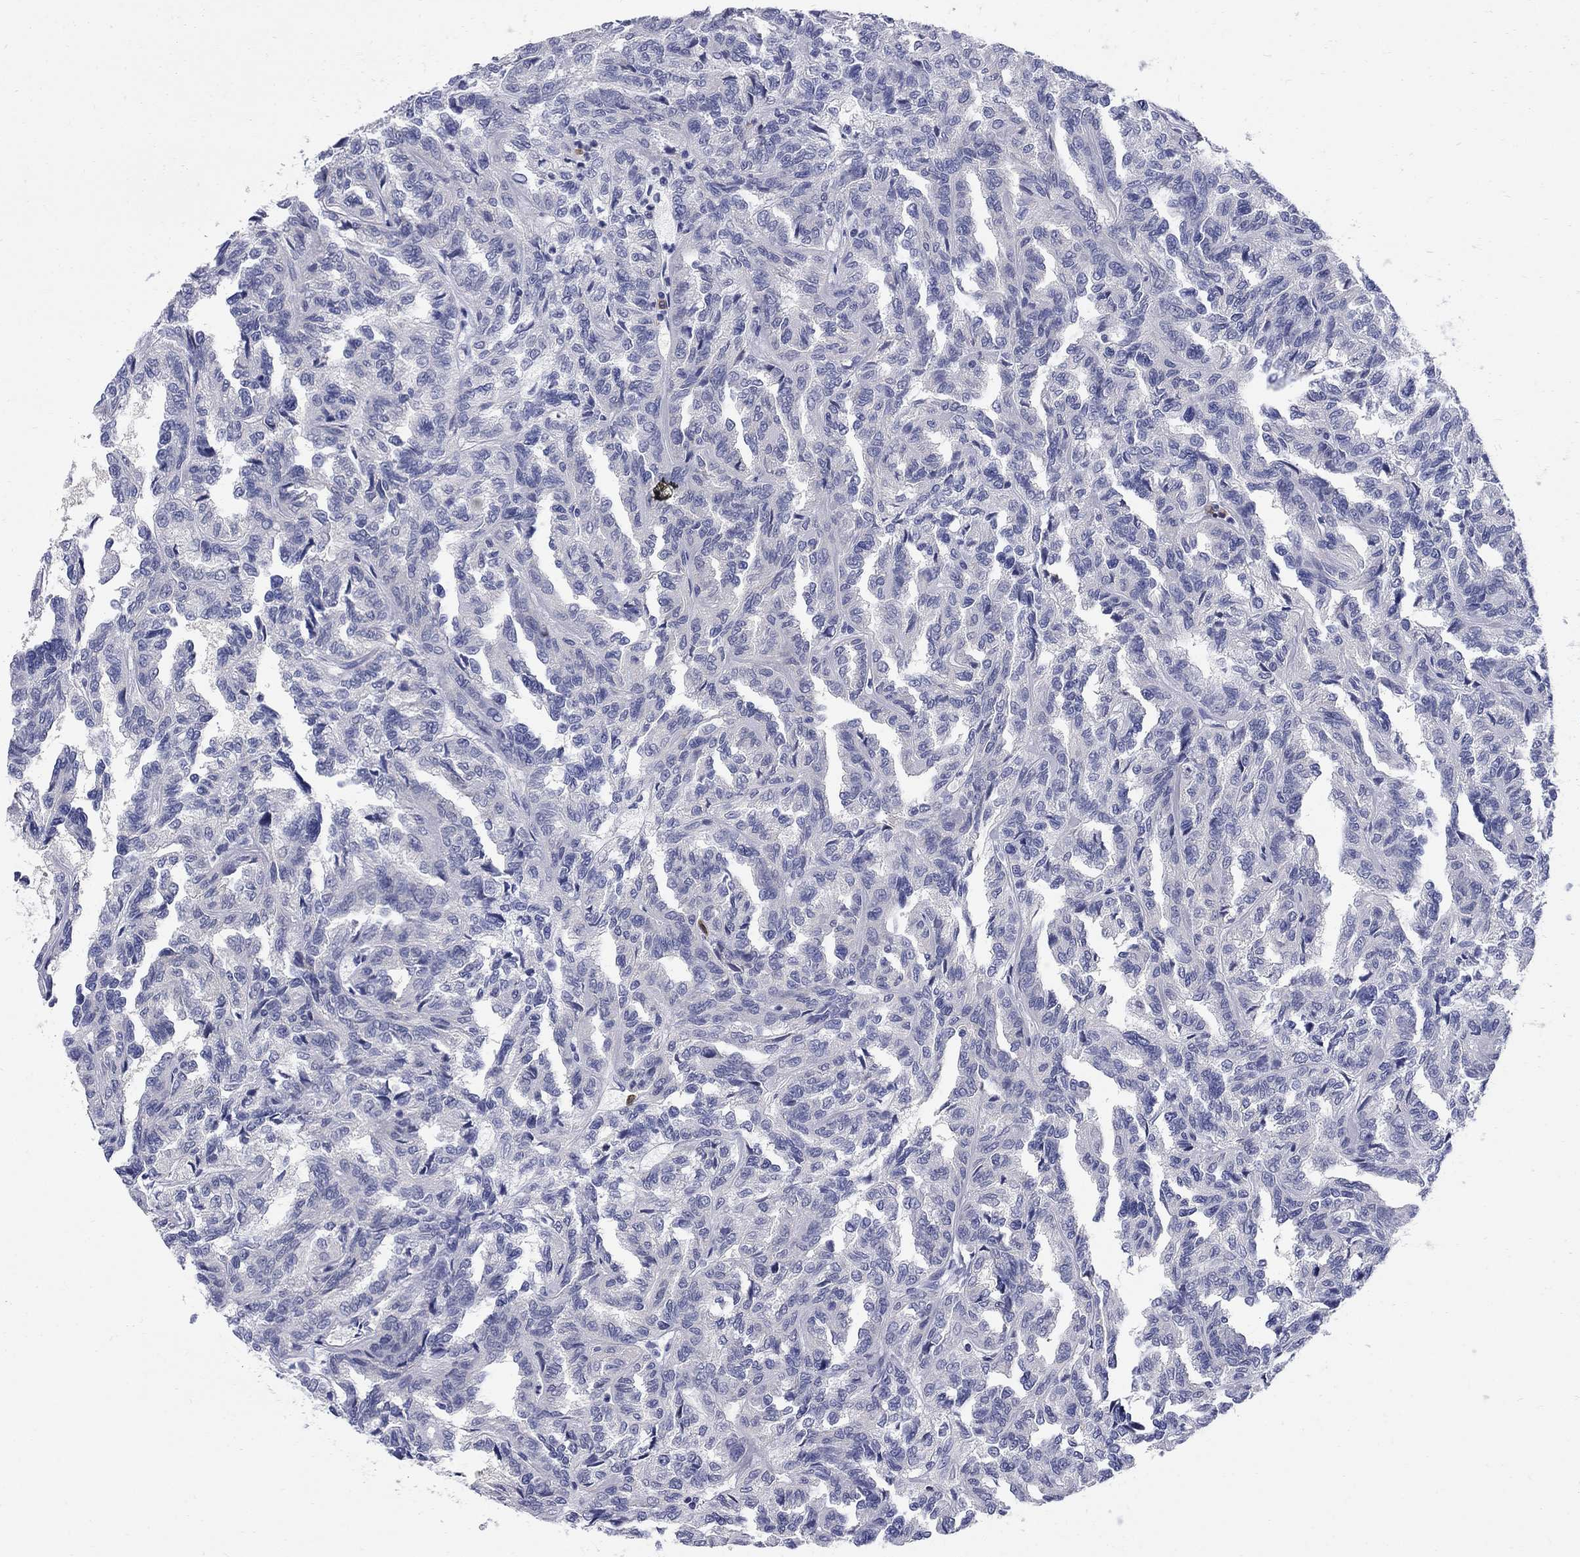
{"staining": {"intensity": "negative", "quantity": "none", "location": "none"}, "tissue": "renal cancer", "cell_type": "Tumor cells", "image_type": "cancer", "snomed": [{"axis": "morphology", "description": "Adenocarcinoma, NOS"}, {"axis": "topography", "description": "Kidney"}], "caption": "Renal adenocarcinoma was stained to show a protein in brown. There is no significant staining in tumor cells.", "gene": "SERPINB2", "patient": {"sex": "male", "age": 79}}